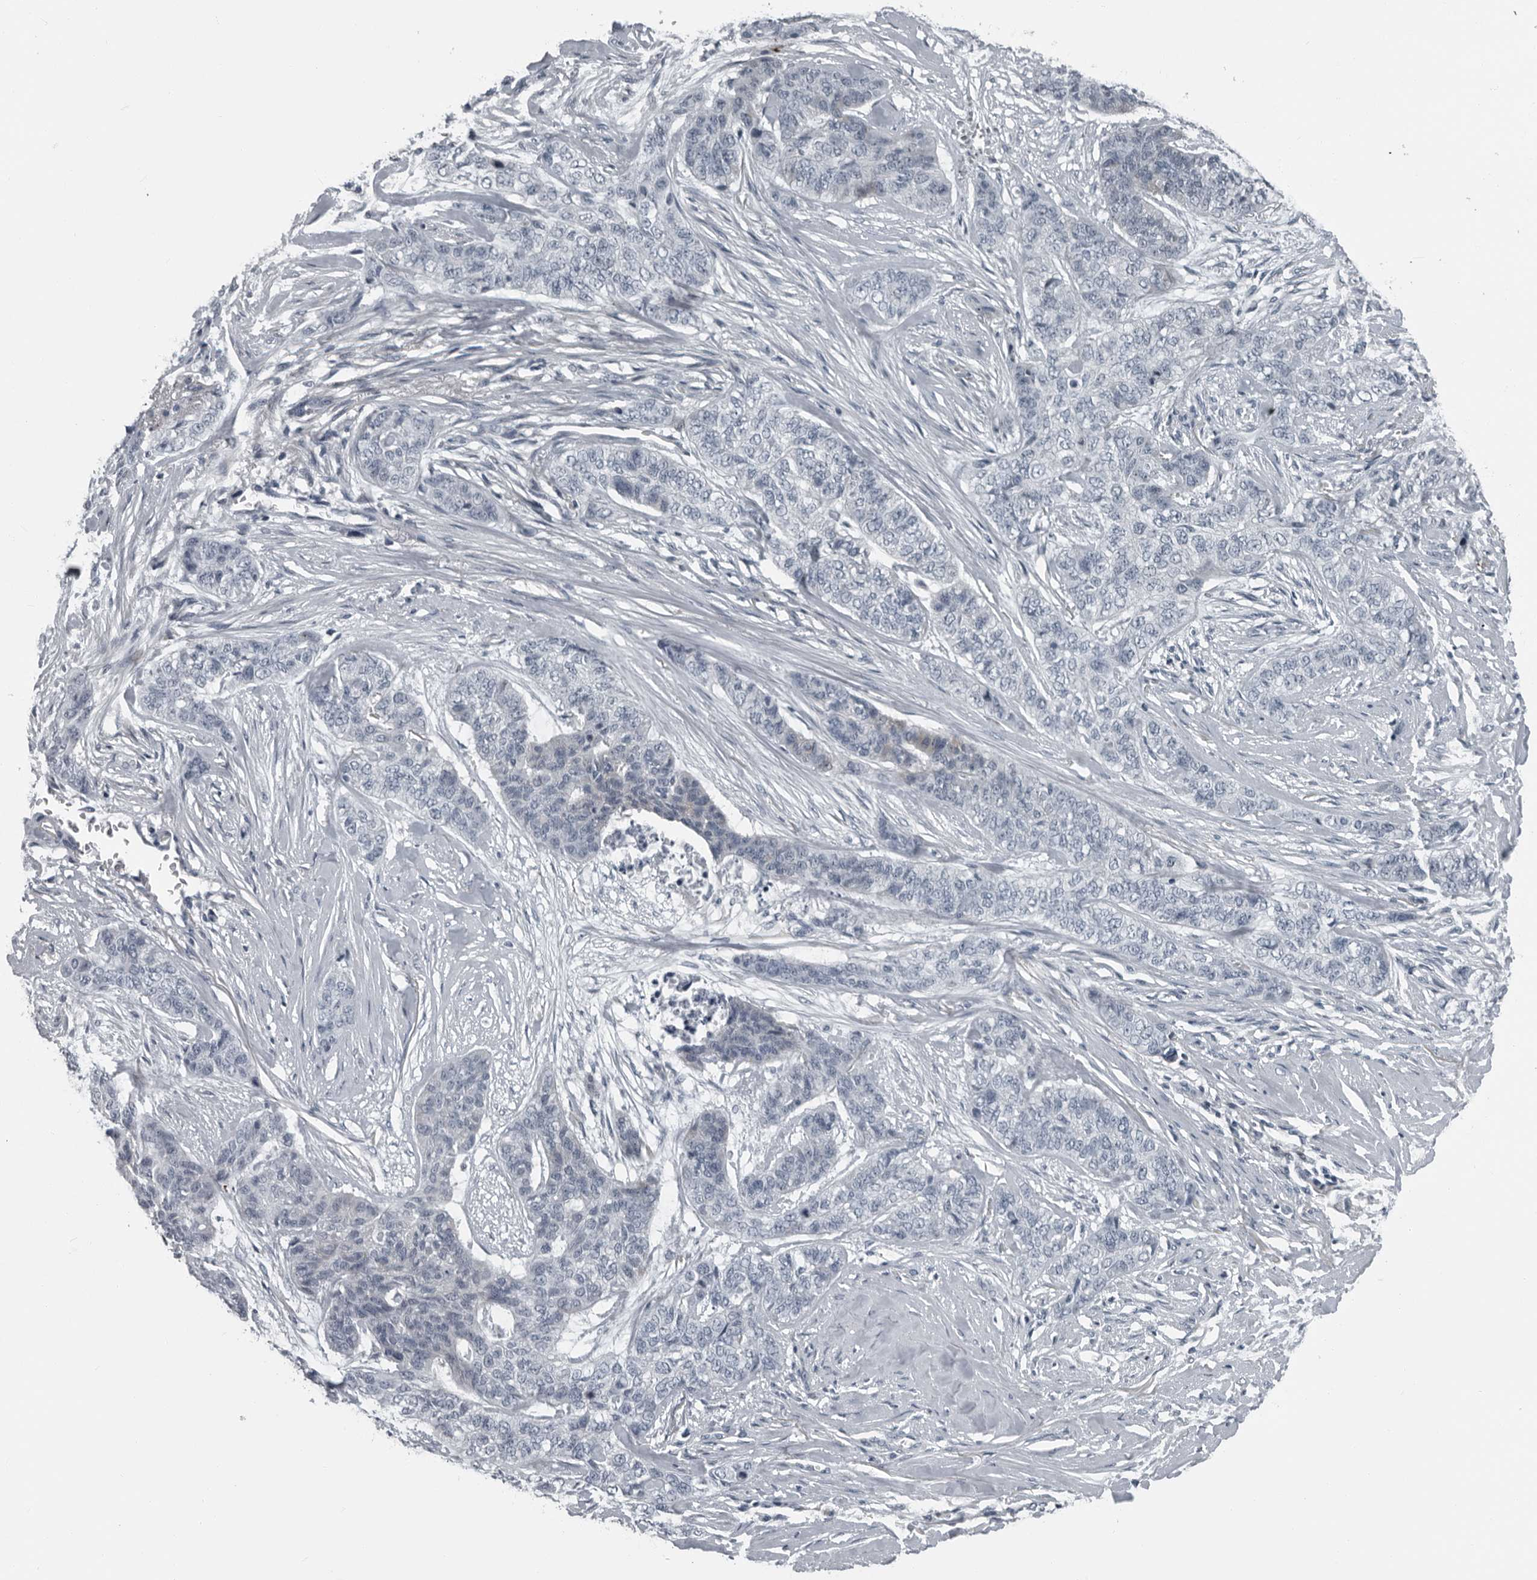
{"staining": {"intensity": "negative", "quantity": "none", "location": "none"}, "tissue": "skin cancer", "cell_type": "Tumor cells", "image_type": "cancer", "snomed": [{"axis": "morphology", "description": "Basal cell carcinoma"}, {"axis": "topography", "description": "Skin"}], "caption": "High power microscopy photomicrograph of an immunohistochemistry (IHC) image of skin basal cell carcinoma, revealing no significant positivity in tumor cells.", "gene": "PDCD11", "patient": {"sex": "female", "age": 64}}